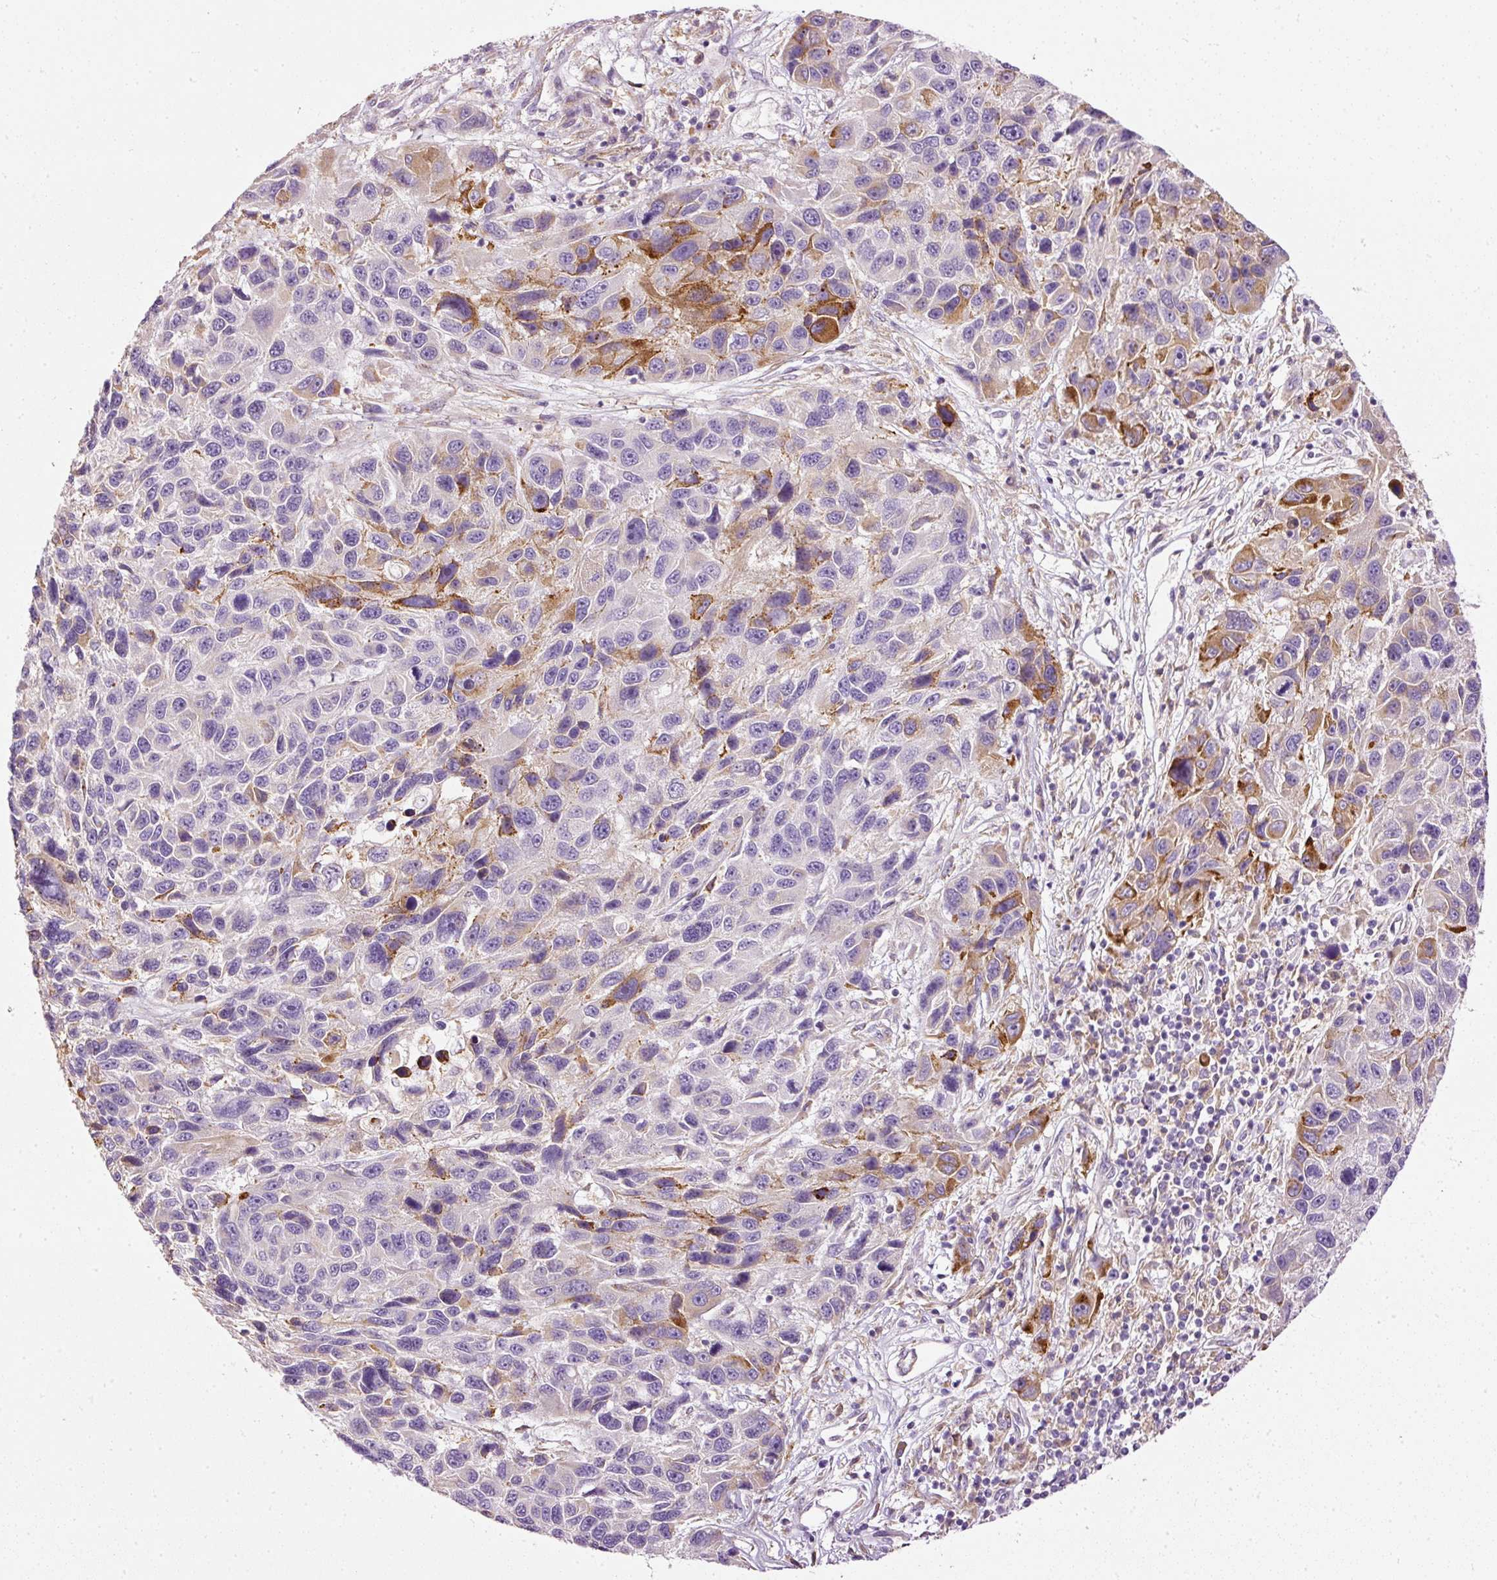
{"staining": {"intensity": "strong", "quantity": "<25%", "location": "cytoplasmic/membranous"}, "tissue": "melanoma", "cell_type": "Tumor cells", "image_type": "cancer", "snomed": [{"axis": "morphology", "description": "Malignant melanoma, NOS"}, {"axis": "topography", "description": "Skin"}], "caption": "A brown stain shows strong cytoplasmic/membranous positivity of a protein in human melanoma tumor cells.", "gene": "PAQR9", "patient": {"sex": "male", "age": 53}}